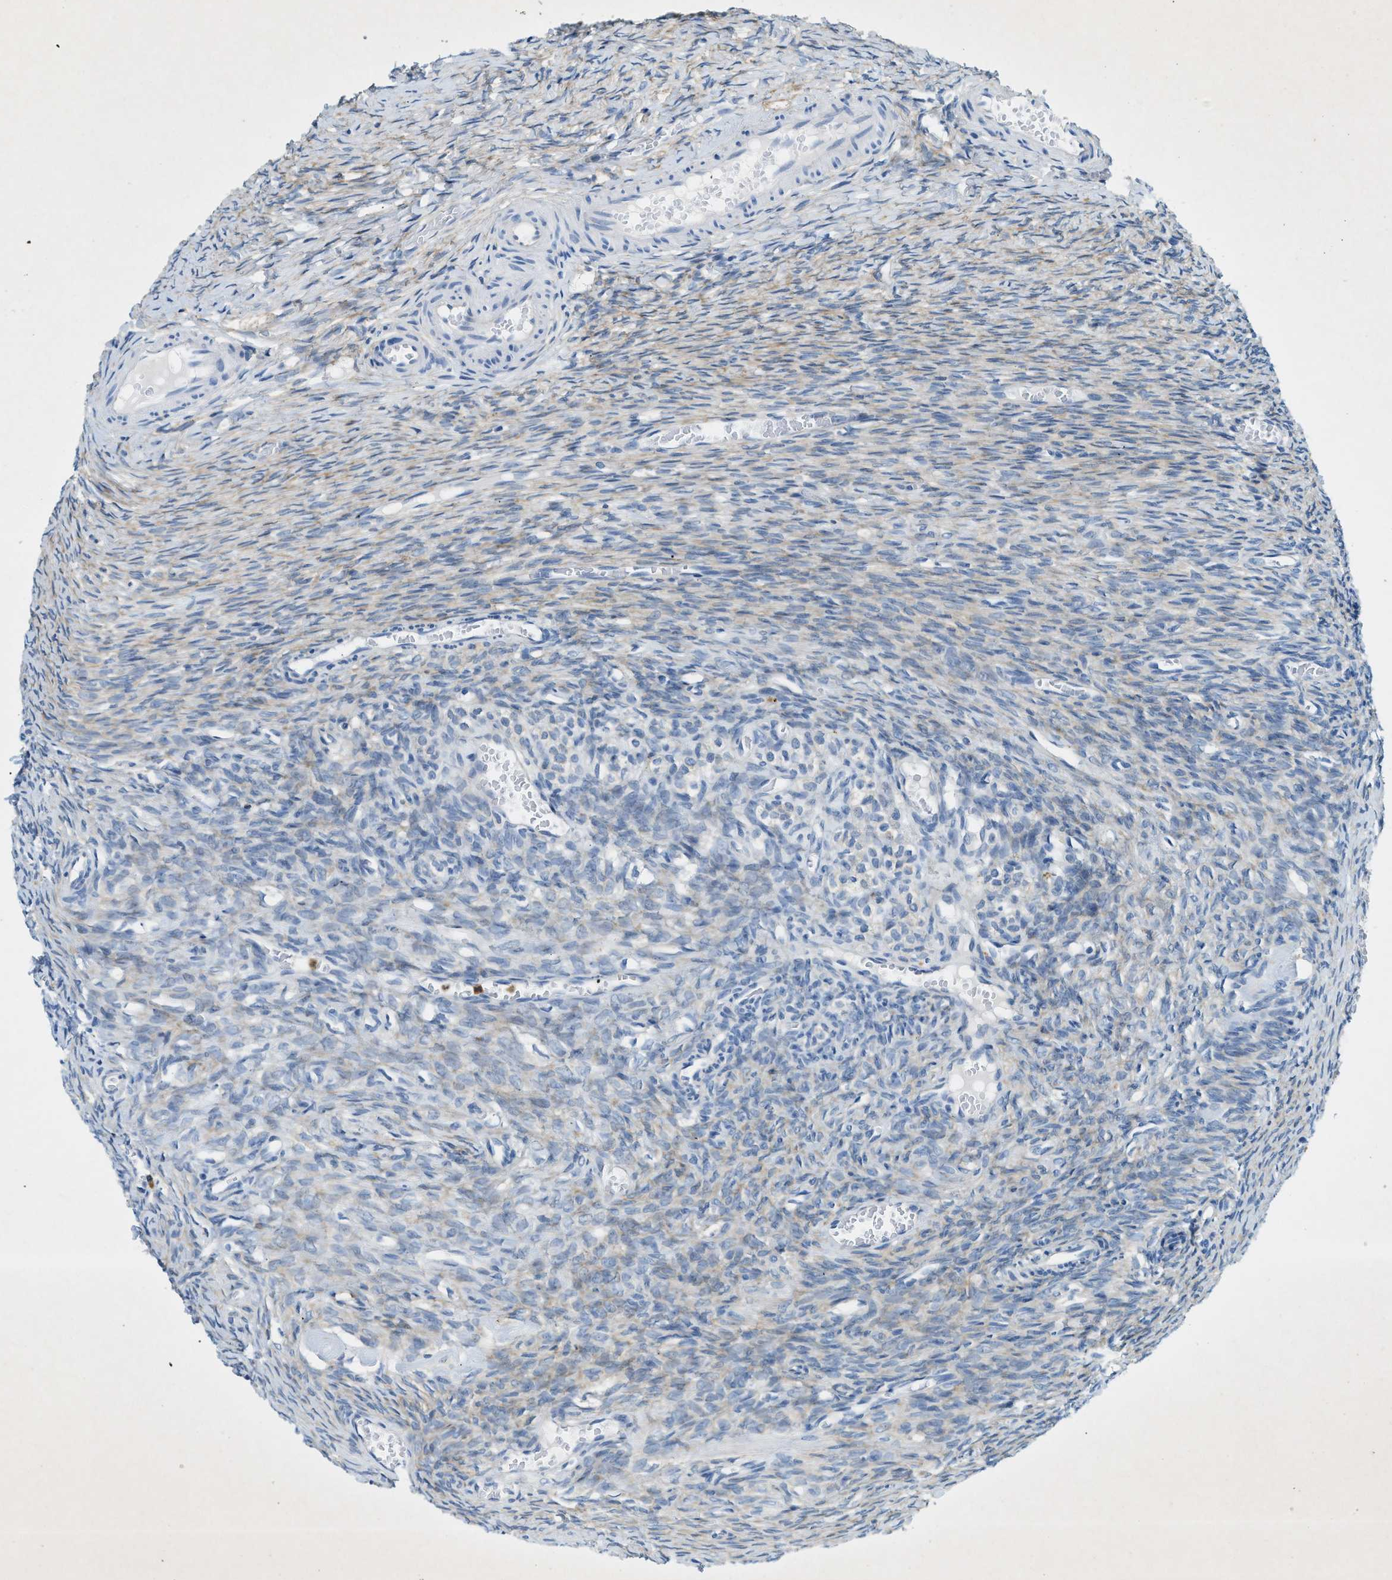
{"staining": {"intensity": "weak", "quantity": "<25%", "location": "cytoplasmic/membranous"}, "tissue": "ovary", "cell_type": "Follicle cells", "image_type": "normal", "snomed": [{"axis": "morphology", "description": "Normal tissue, NOS"}, {"axis": "topography", "description": "Ovary"}], "caption": "Image shows no significant protein expression in follicle cells of unremarkable ovary. The staining was performed using DAB to visualize the protein expression in brown, while the nuclei were stained in blue with hematoxylin (Magnification: 20x).", "gene": "ZDHHC13", "patient": {"sex": "female", "age": 27}}